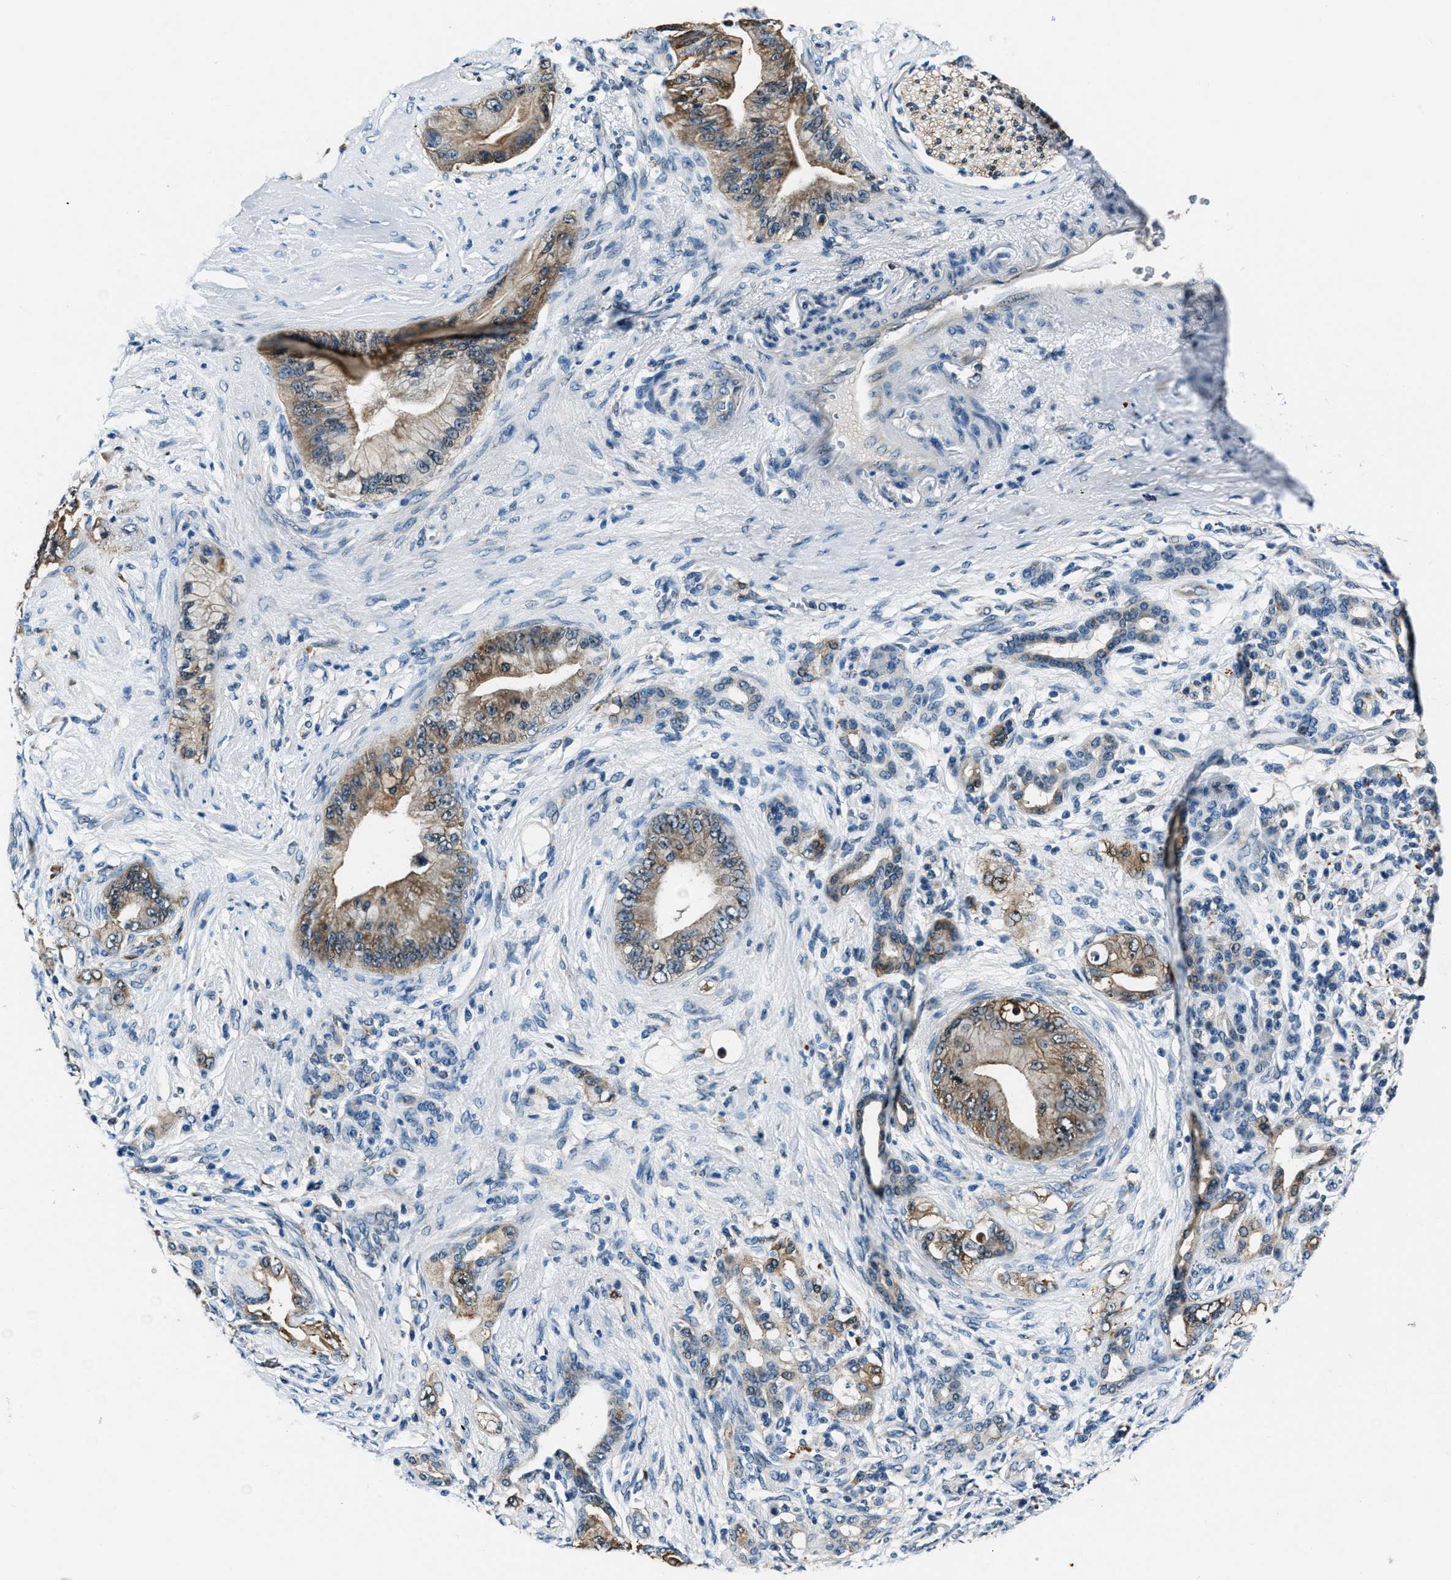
{"staining": {"intensity": "moderate", "quantity": ">75%", "location": "cytoplasmic/membranous"}, "tissue": "pancreatic cancer", "cell_type": "Tumor cells", "image_type": "cancer", "snomed": [{"axis": "morphology", "description": "Adenocarcinoma, NOS"}, {"axis": "topography", "description": "Pancreas"}], "caption": "Immunohistochemistry of human adenocarcinoma (pancreatic) reveals medium levels of moderate cytoplasmic/membranous positivity in about >75% of tumor cells.", "gene": "PTPDC1", "patient": {"sex": "male", "age": 59}}